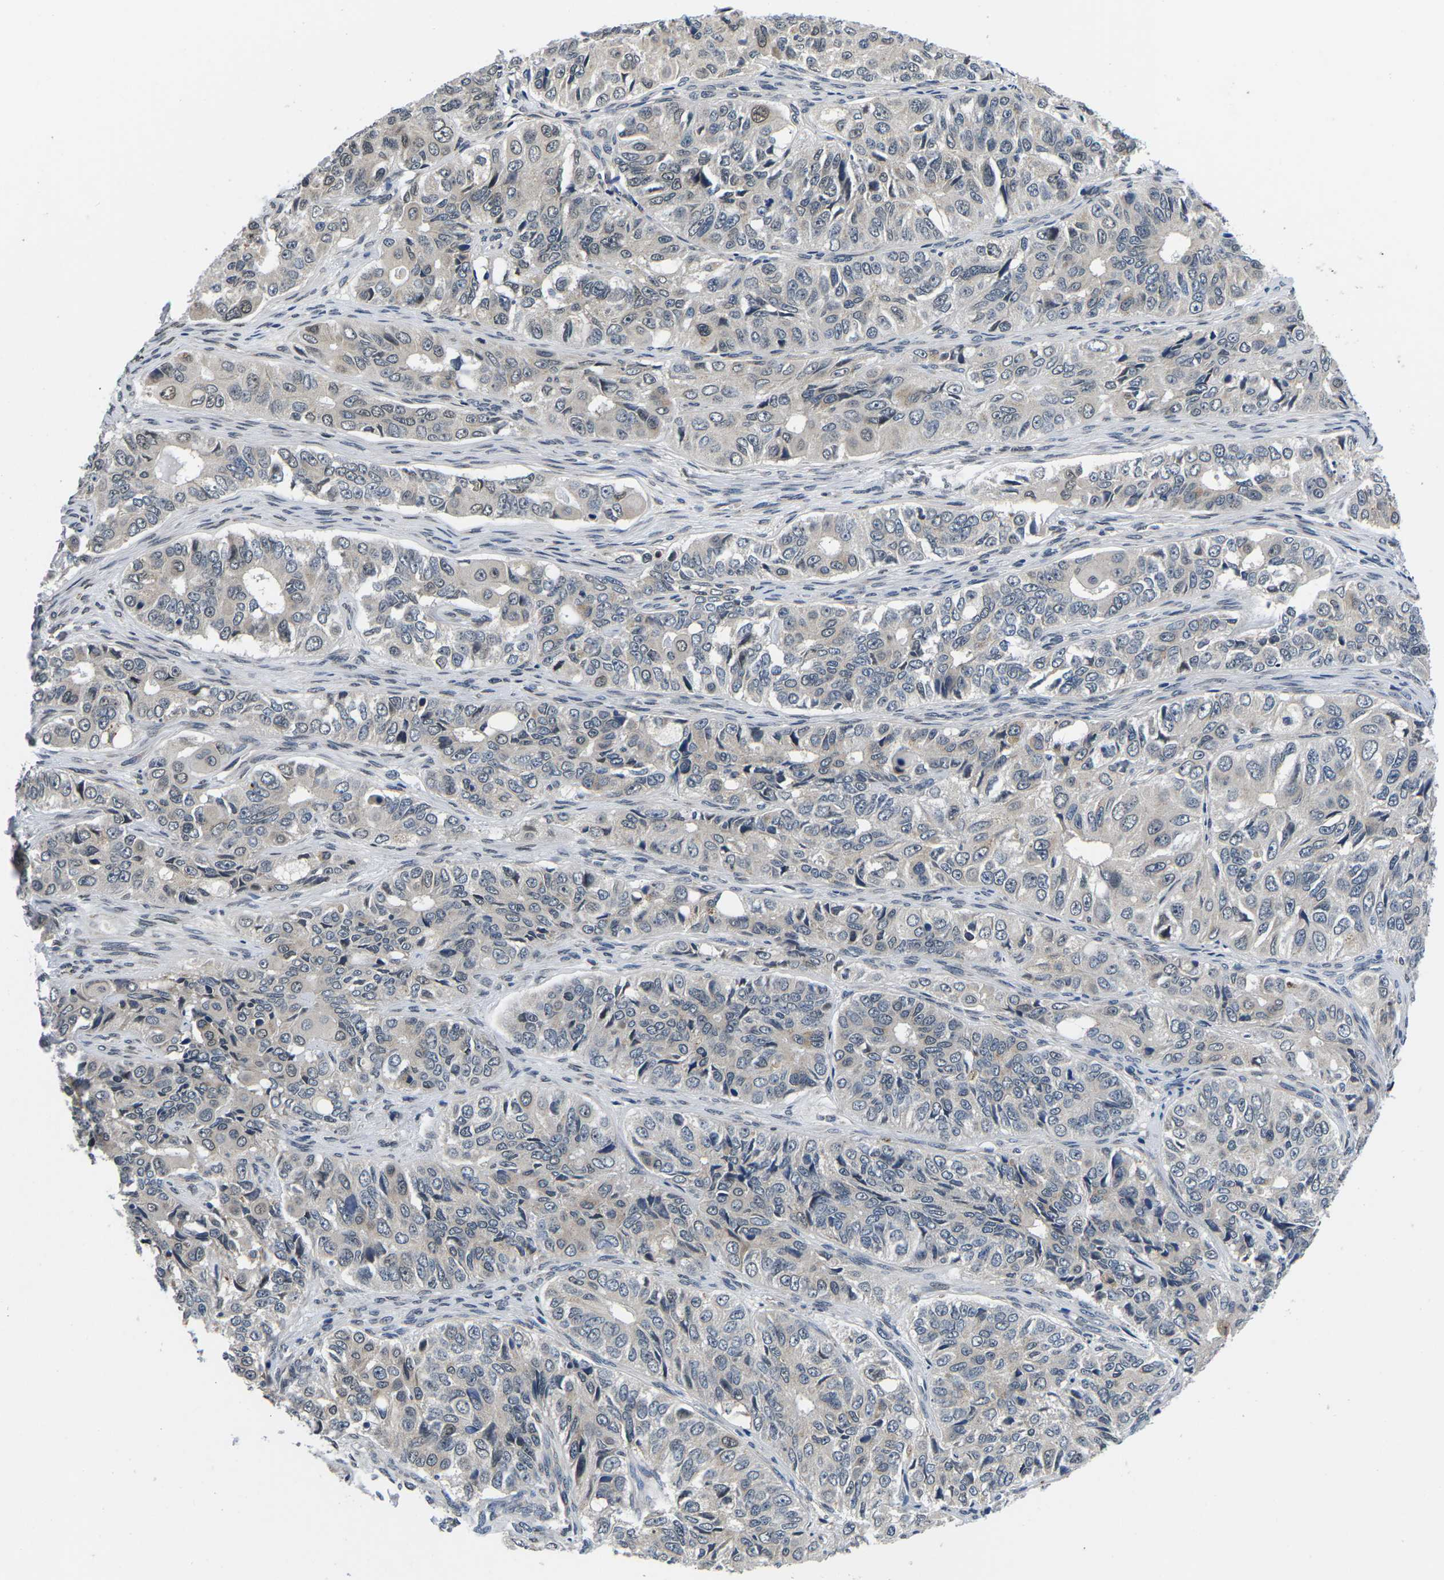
{"staining": {"intensity": "weak", "quantity": "<25%", "location": "nuclear"}, "tissue": "ovarian cancer", "cell_type": "Tumor cells", "image_type": "cancer", "snomed": [{"axis": "morphology", "description": "Carcinoma, endometroid"}, {"axis": "topography", "description": "Ovary"}], "caption": "IHC image of neoplastic tissue: human ovarian cancer stained with DAB (3,3'-diaminobenzidine) exhibits no significant protein staining in tumor cells.", "gene": "SNX10", "patient": {"sex": "female", "age": 51}}